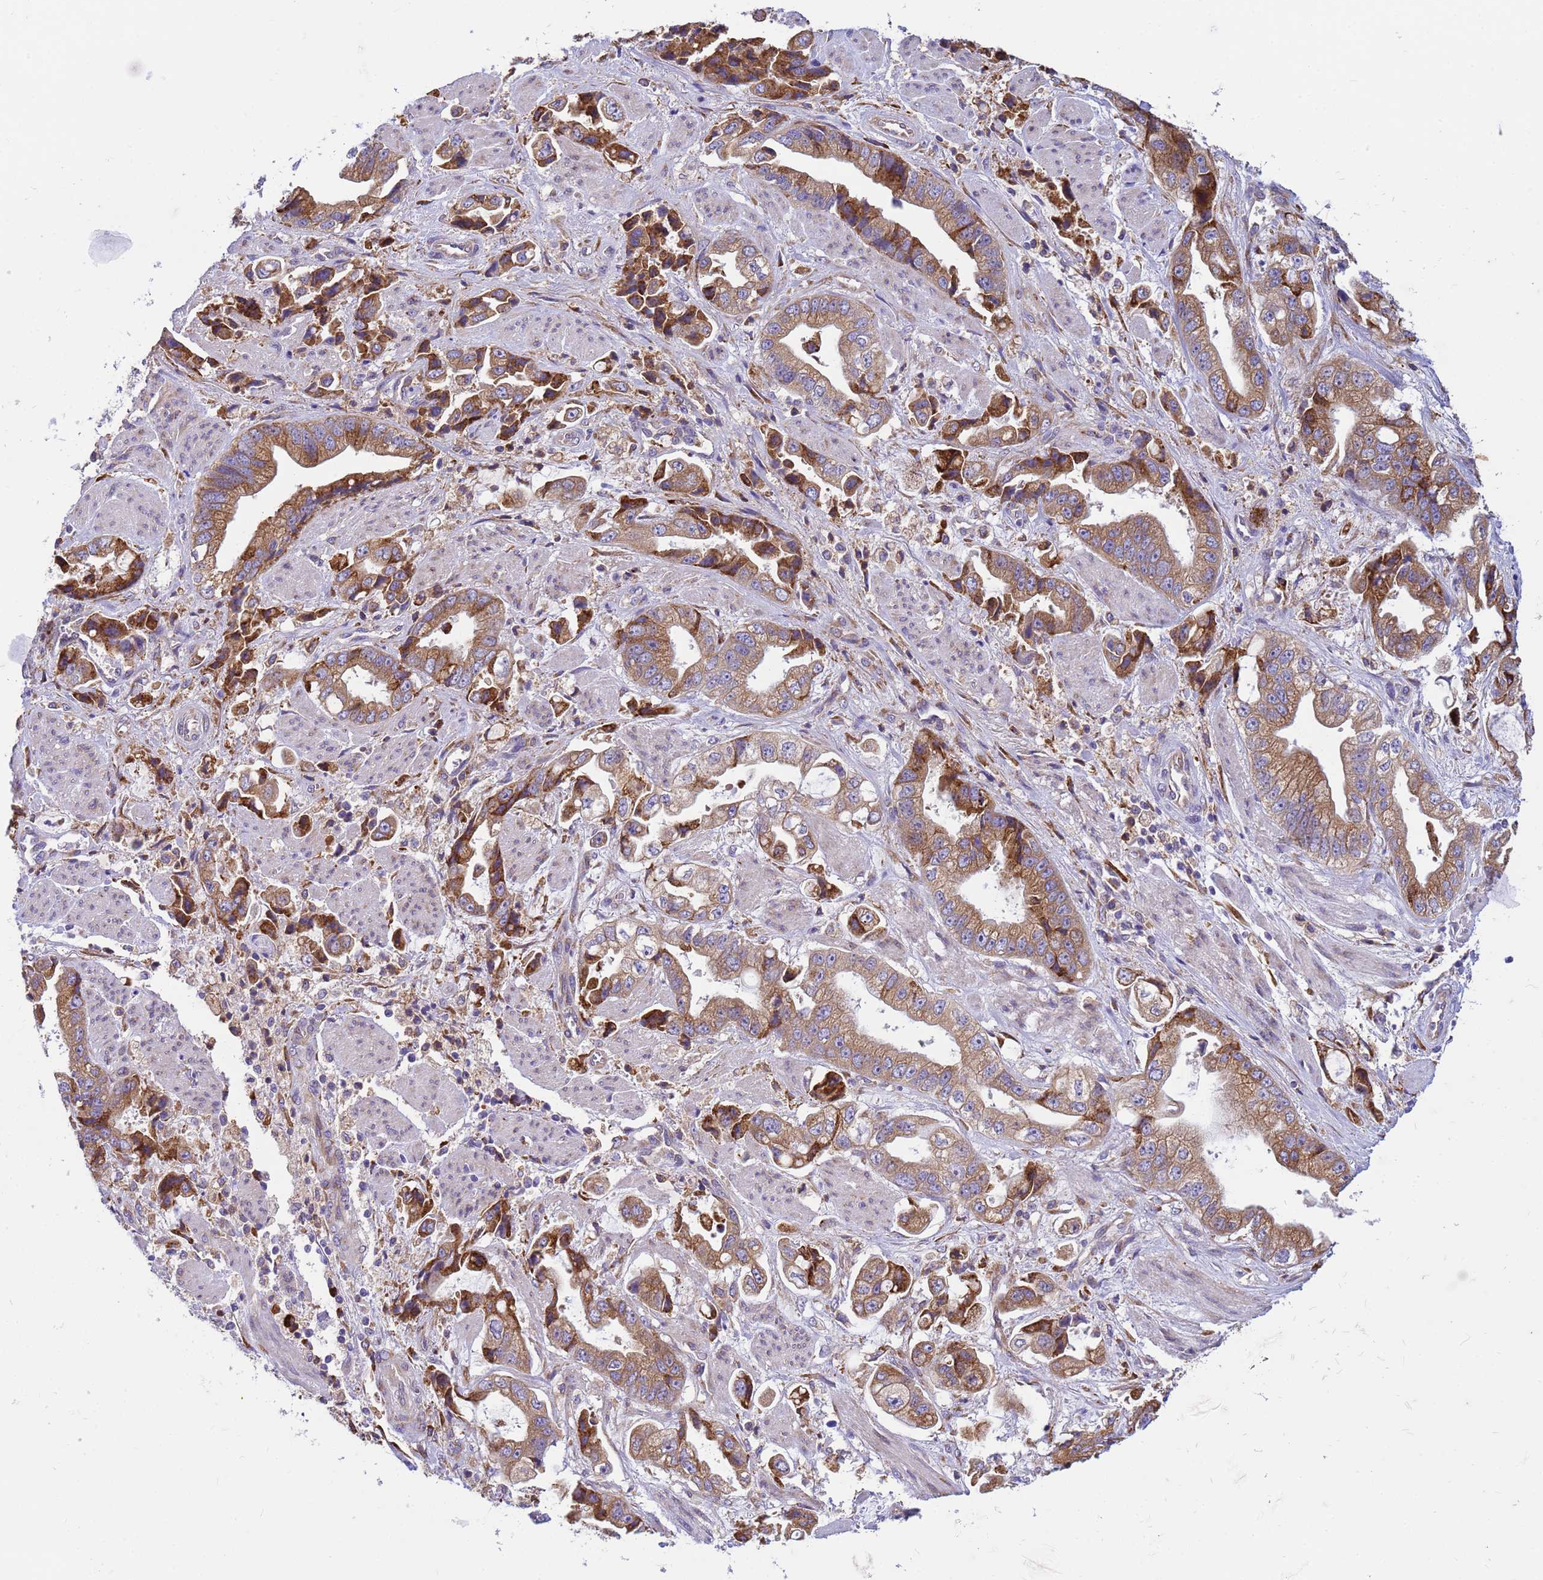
{"staining": {"intensity": "moderate", "quantity": ">75%", "location": "cytoplasmic/membranous"}, "tissue": "stomach cancer", "cell_type": "Tumor cells", "image_type": "cancer", "snomed": [{"axis": "morphology", "description": "Adenocarcinoma, NOS"}, {"axis": "topography", "description": "Stomach"}], "caption": "A photomicrograph showing moderate cytoplasmic/membranous staining in approximately >75% of tumor cells in stomach cancer (adenocarcinoma), as visualized by brown immunohistochemical staining.", "gene": "THAP5", "patient": {"sex": "male", "age": 62}}